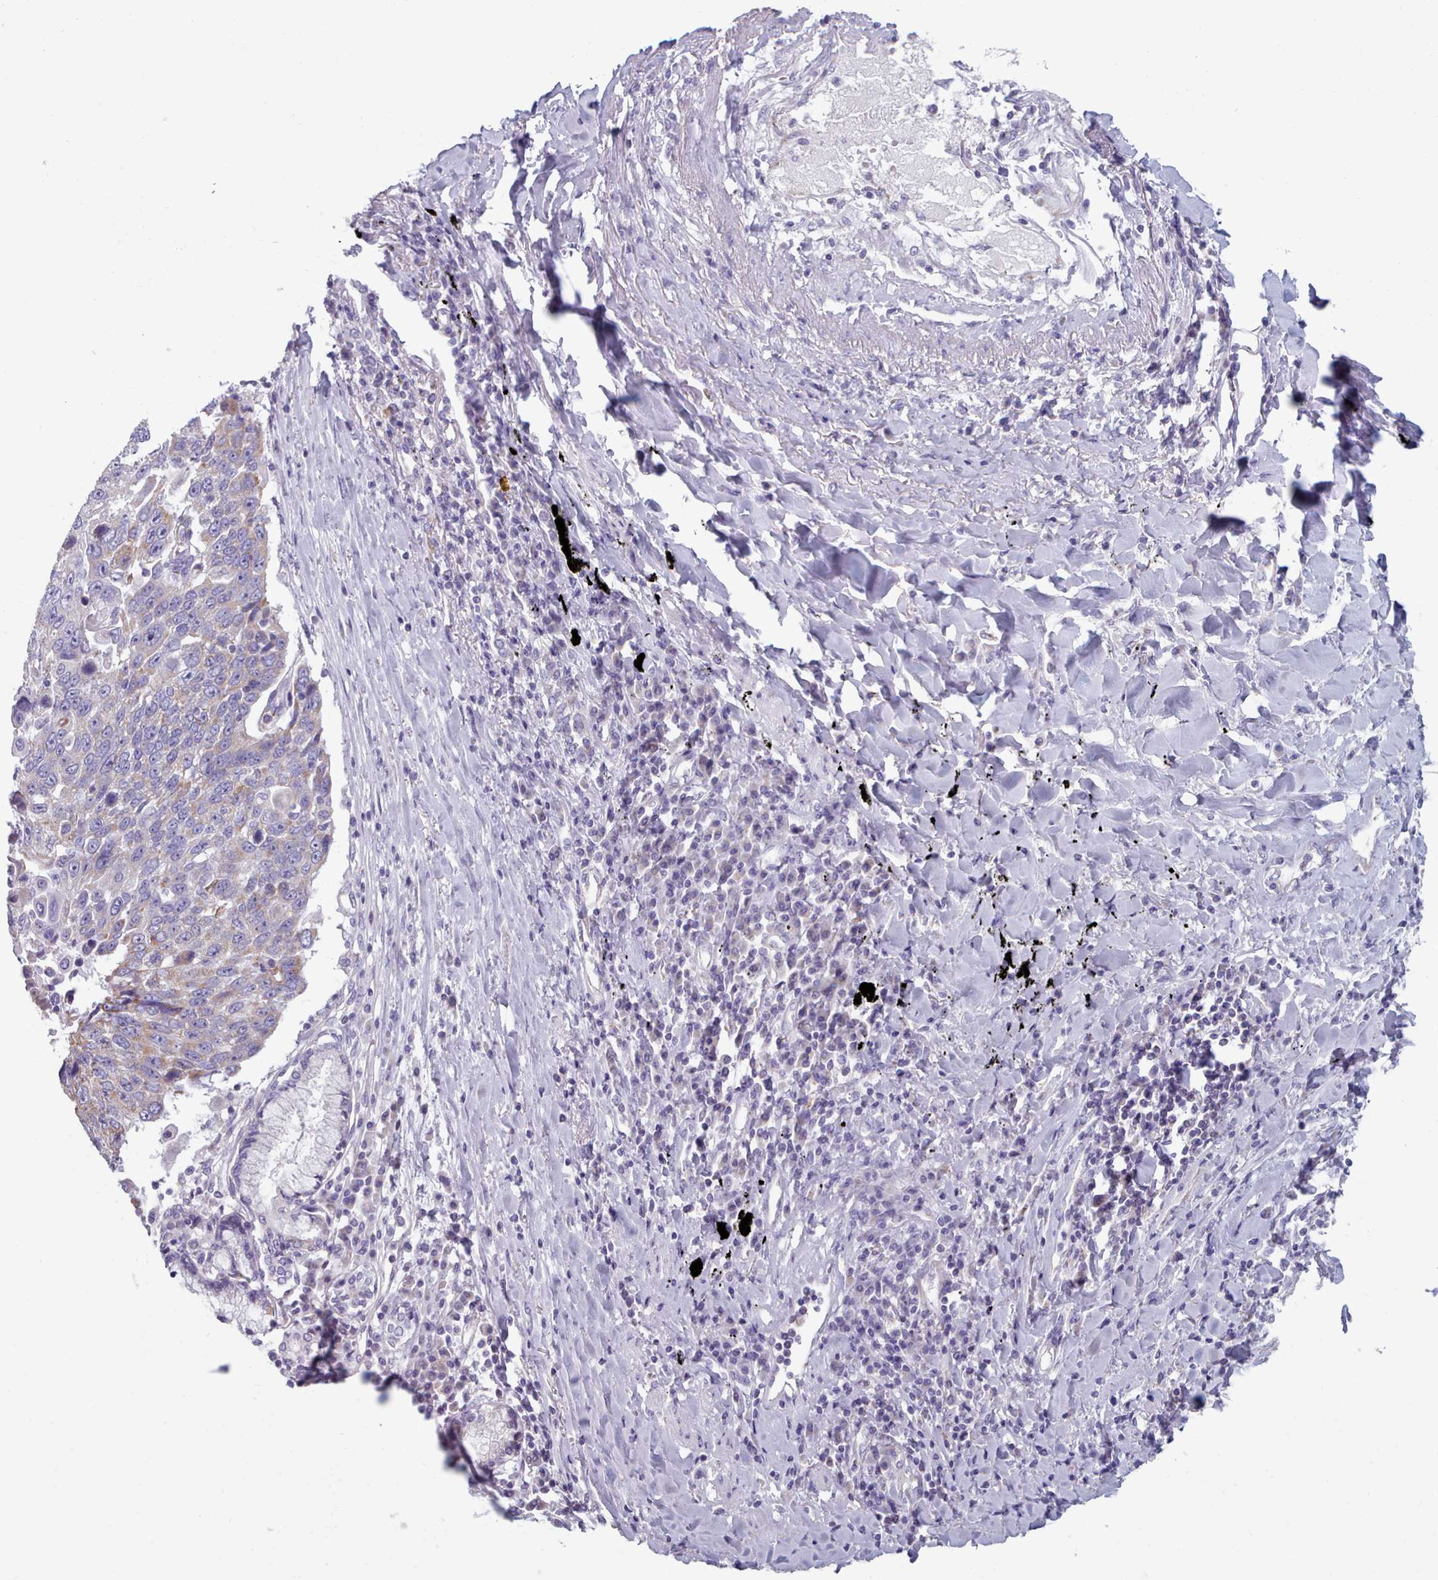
{"staining": {"intensity": "weak", "quantity": "<25%", "location": "cytoplasmic/membranous"}, "tissue": "lung cancer", "cell_type": "Tumor cells", "image_type": "cancer", "snomed": [{"axis": "morphology", "description": "Squamous cell carcinoma, NOS"}, {"axis": "topography", "description": "Lung"}], "caption": "Immunohistochemistry image of neoplastic tissue: human lung cancer stained with DAB (3,3'-diaminobenzidine) reveals no significant protein expression in tumor cells.", "gene": "HAO1", "patient": {"sex": "male", "age": 66}}